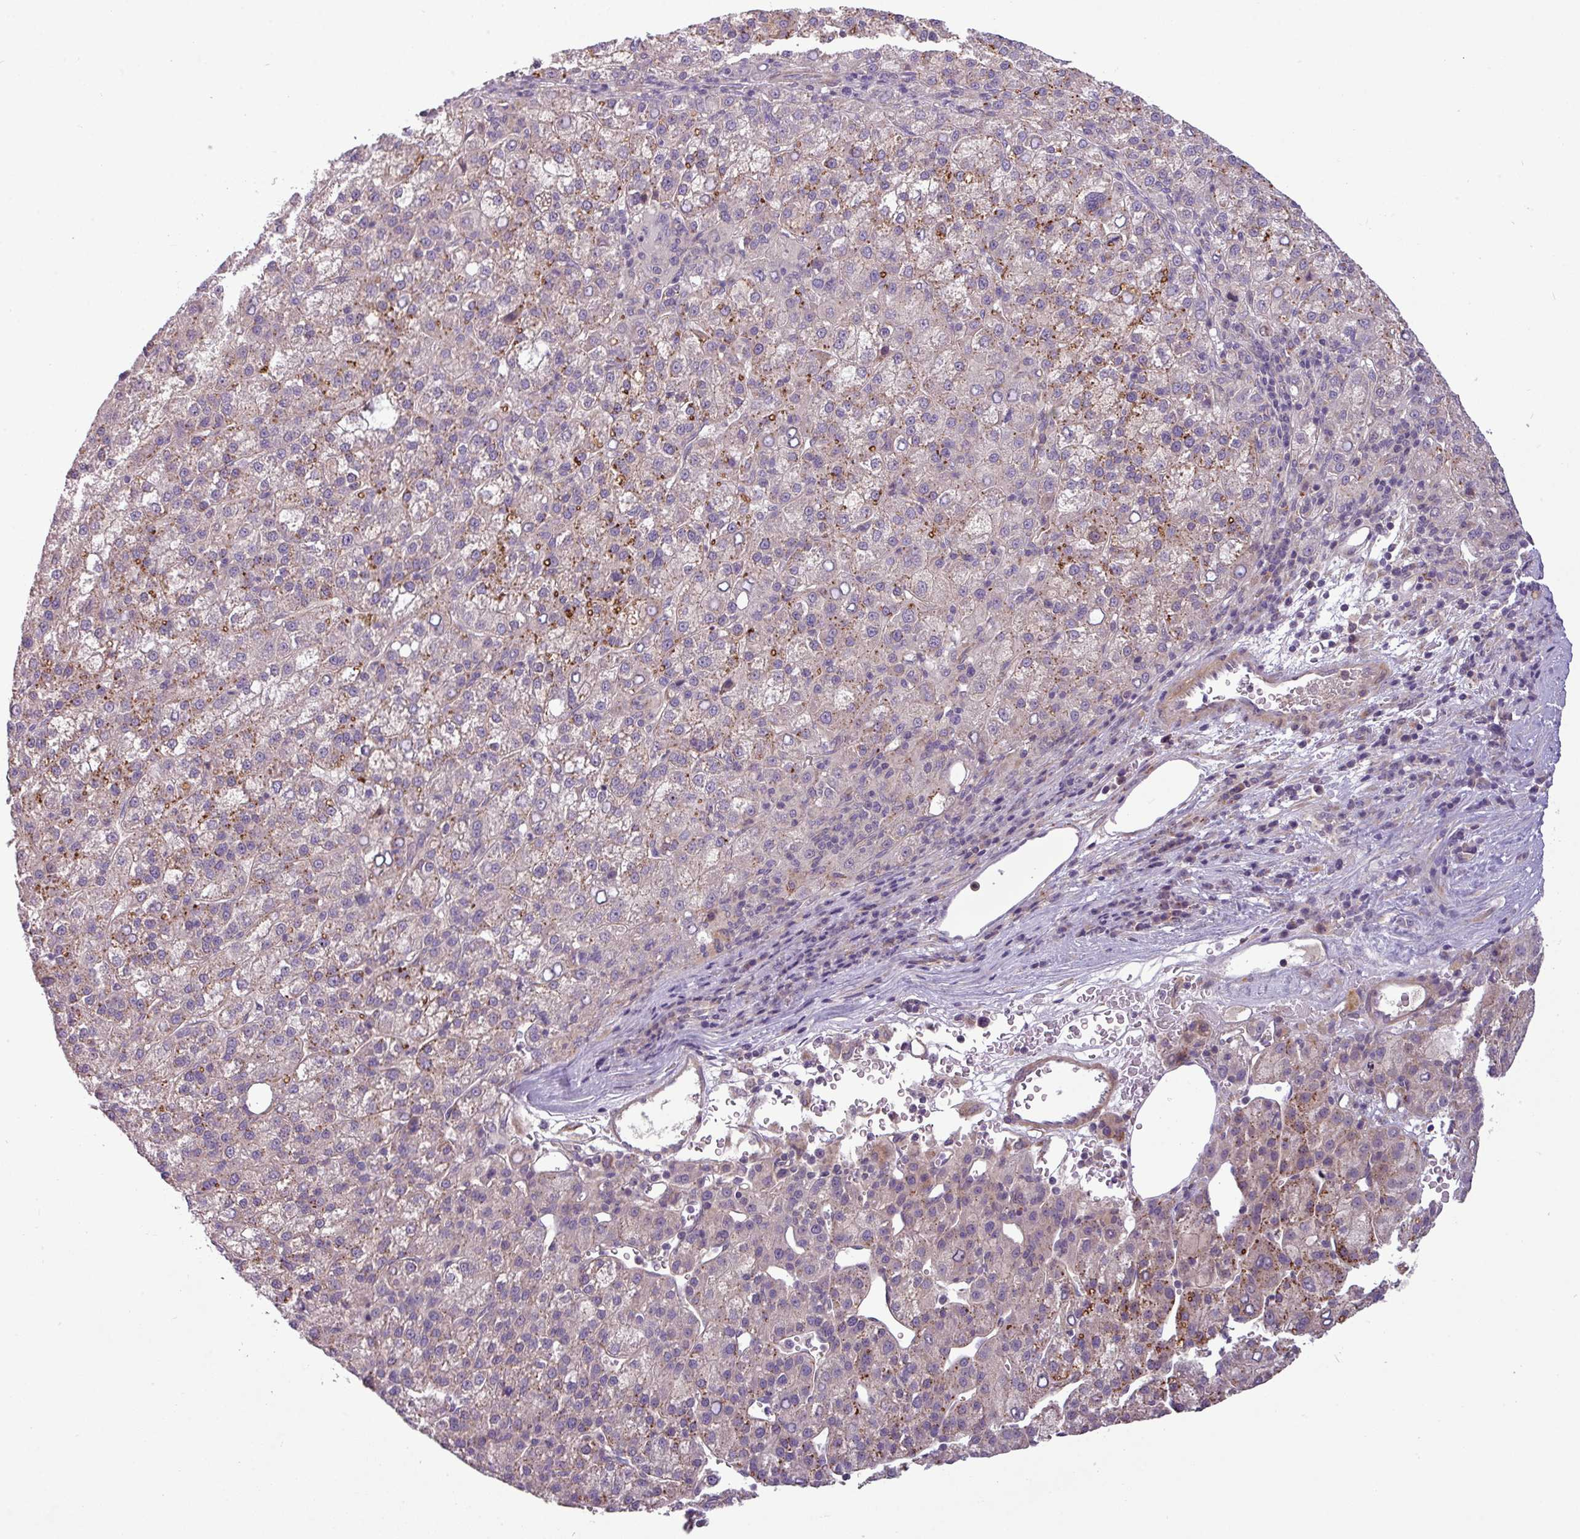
{"staining": {"intensity": "strong", "quantity": "<25%", "location": "cytoplasmic/membranous"}, "tissue": "liver cancer", "cell_type": "Tumor cells", "image_type": "cancer", "snomed": [{"axis": "morphology", "description": "Carcinoma, Hepatocellular, NOS"}, {"axis": "topography", "description": "Liver"}], "caption": "Hepatocellular carcinoma (liver) was stained to show a protein in brown. There is medium levels of strong cytoplasmic/membranous expression in about <25% of tumor cells.", "gene": "ZNF35", "patient": {"sex": "female", "age": 58}}